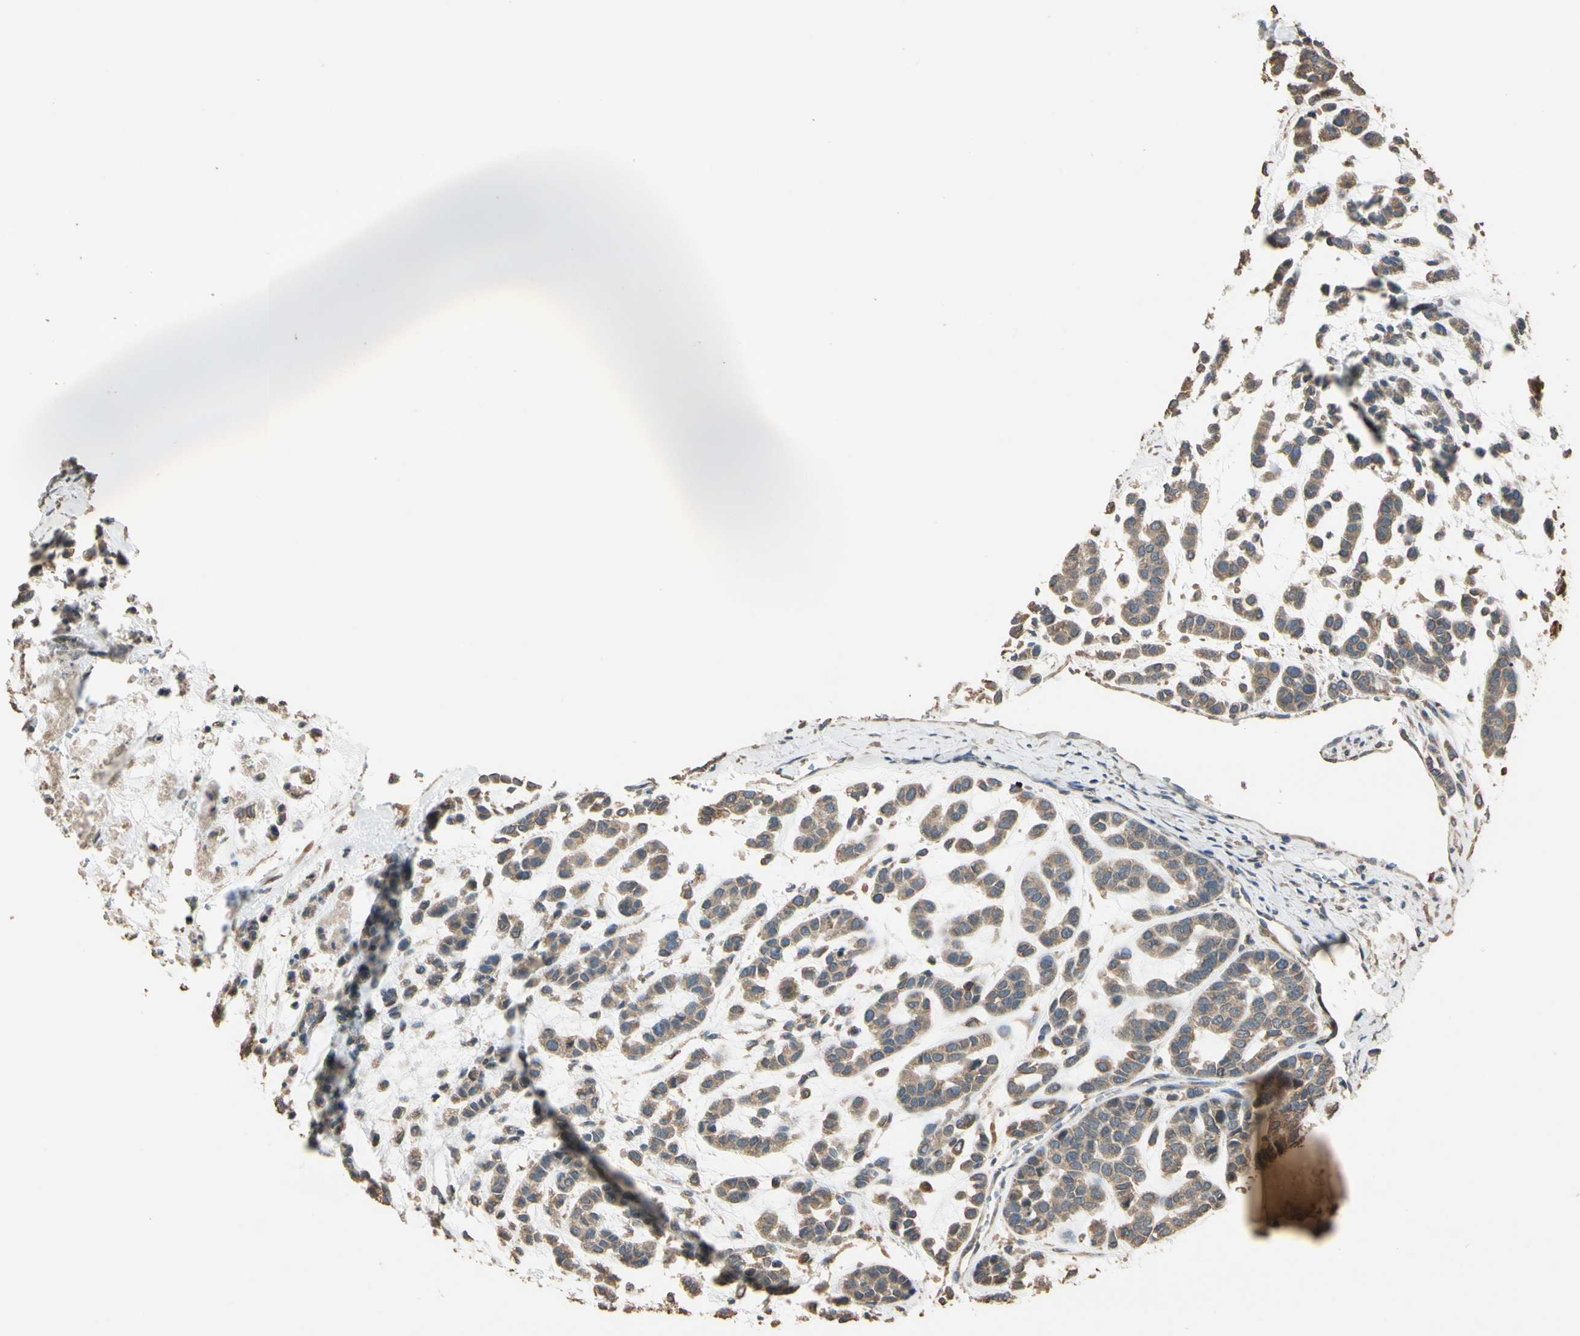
{"staining": {"intensity": "weak", "quantity": ">75%", "location": "cytoplasmic/membranous"}, "tissue": "head and neck cancer", "cell_type": "Tumor cells", "image_type": "cancer", "snomed": [{"axis": "morphology", "description": "Adenocarcinoma, NOS"}, {"axis": "morphology", "description": "Adenoma, NOS"}, {"axis": "topography", "description": "Head-Neck"}], "caption": "Adenoma (head and neck) was stained to show a protein in brown. There is low levels of weak cytoplasmic/membranous expression in about >75% of tumor cells.", "gene": "STX18", "patient": {"sex": "female", "age": 55}}